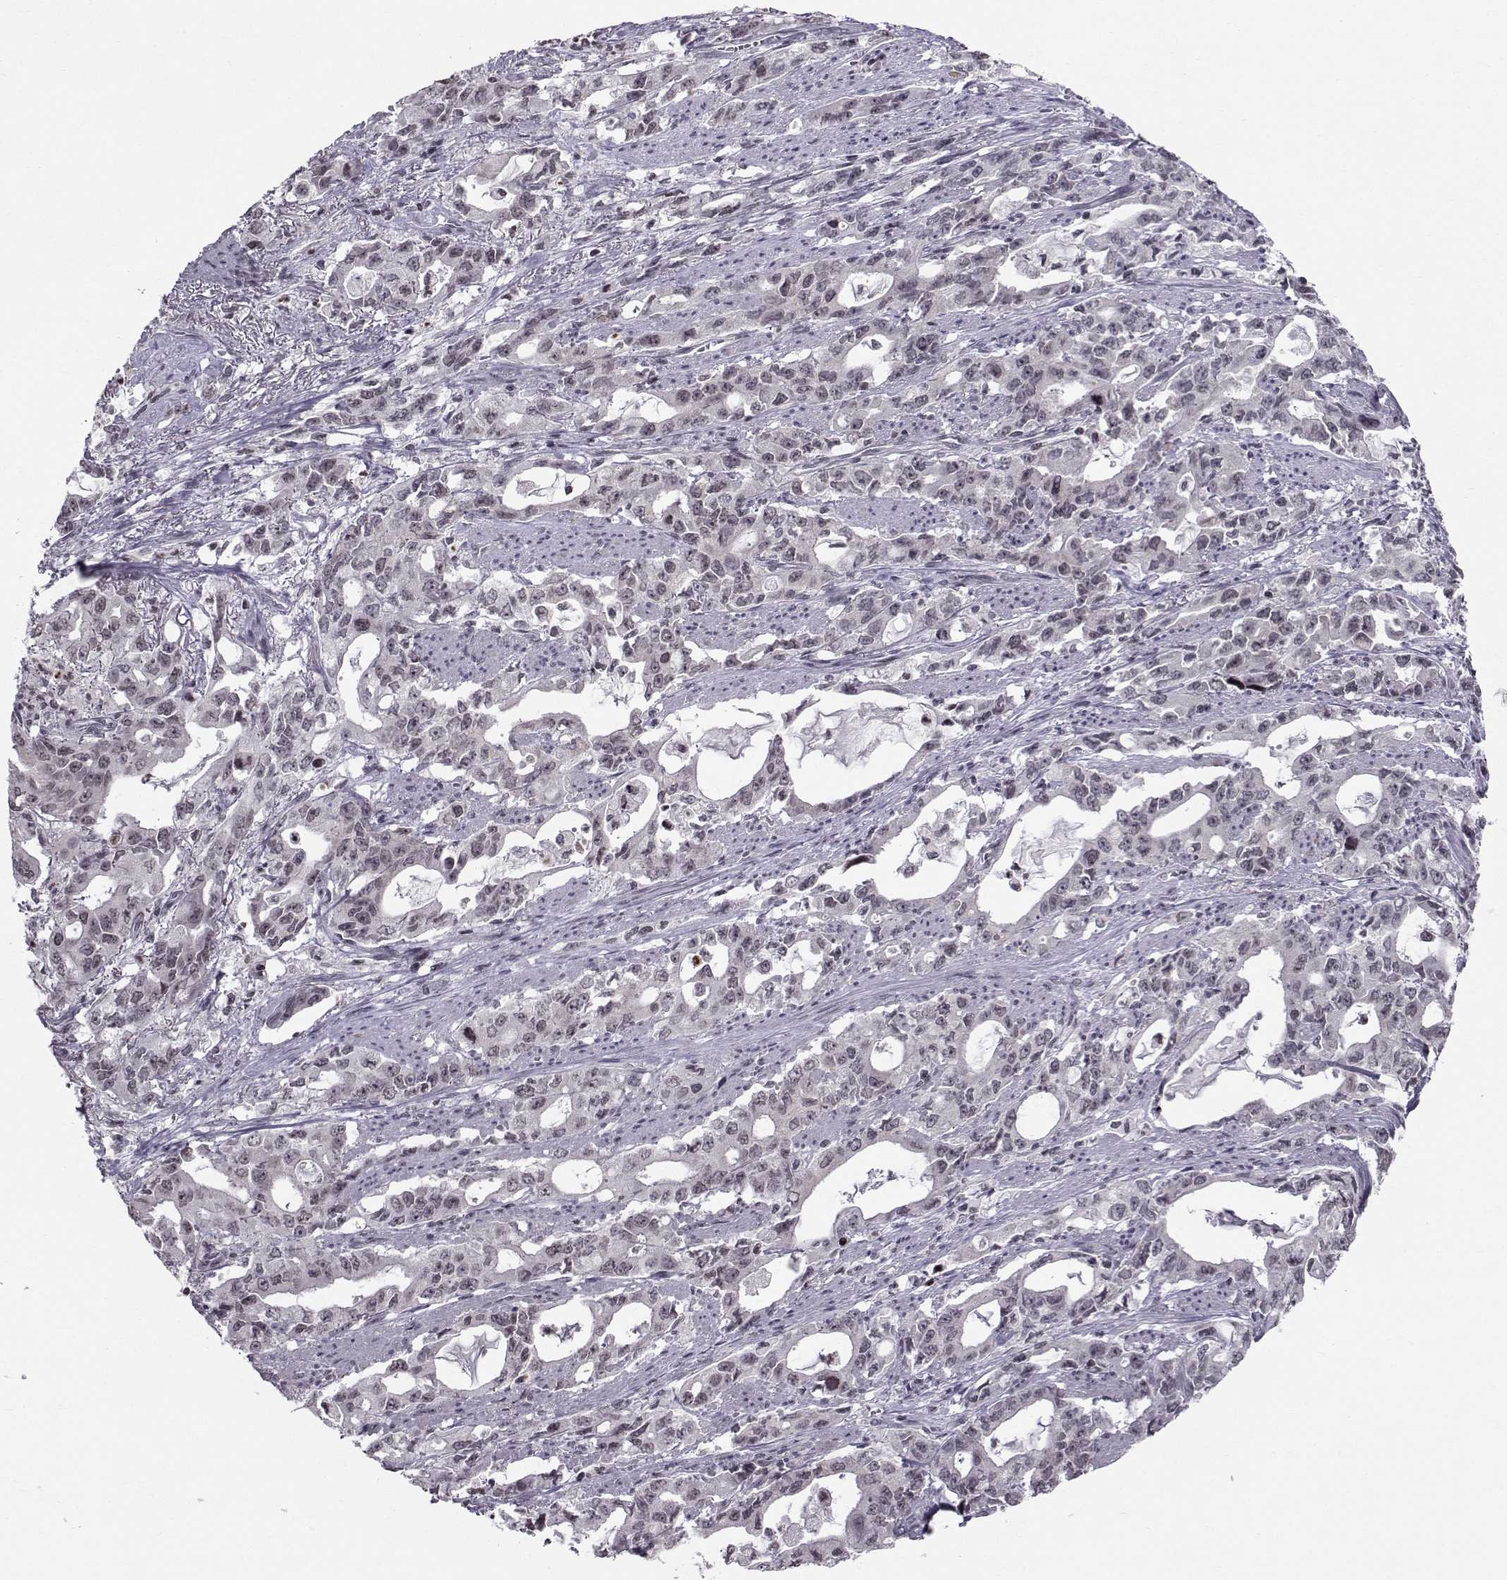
{"staining": {"intensity": "negative", "quantity": "none", "location": "none"}, "tissue": "stomach cancer", "cell_type": "Tumor cells", "image_type": "cancer", "snomed": [{"axis": "morphology", "description": "Adenocarcinoma, NOS"}, {"axis": "topography", "description": "Stomach, upper"}], "caption": "Immunohistochemistry (IHC) histopathology image of neoplastic tissue: adenocarcinoma (stomach) stained with DAB exhibits no significant protein expression in tumor cells.", "gene": "MARCHF4", "patient": {"sex": "male", "age": 85}}